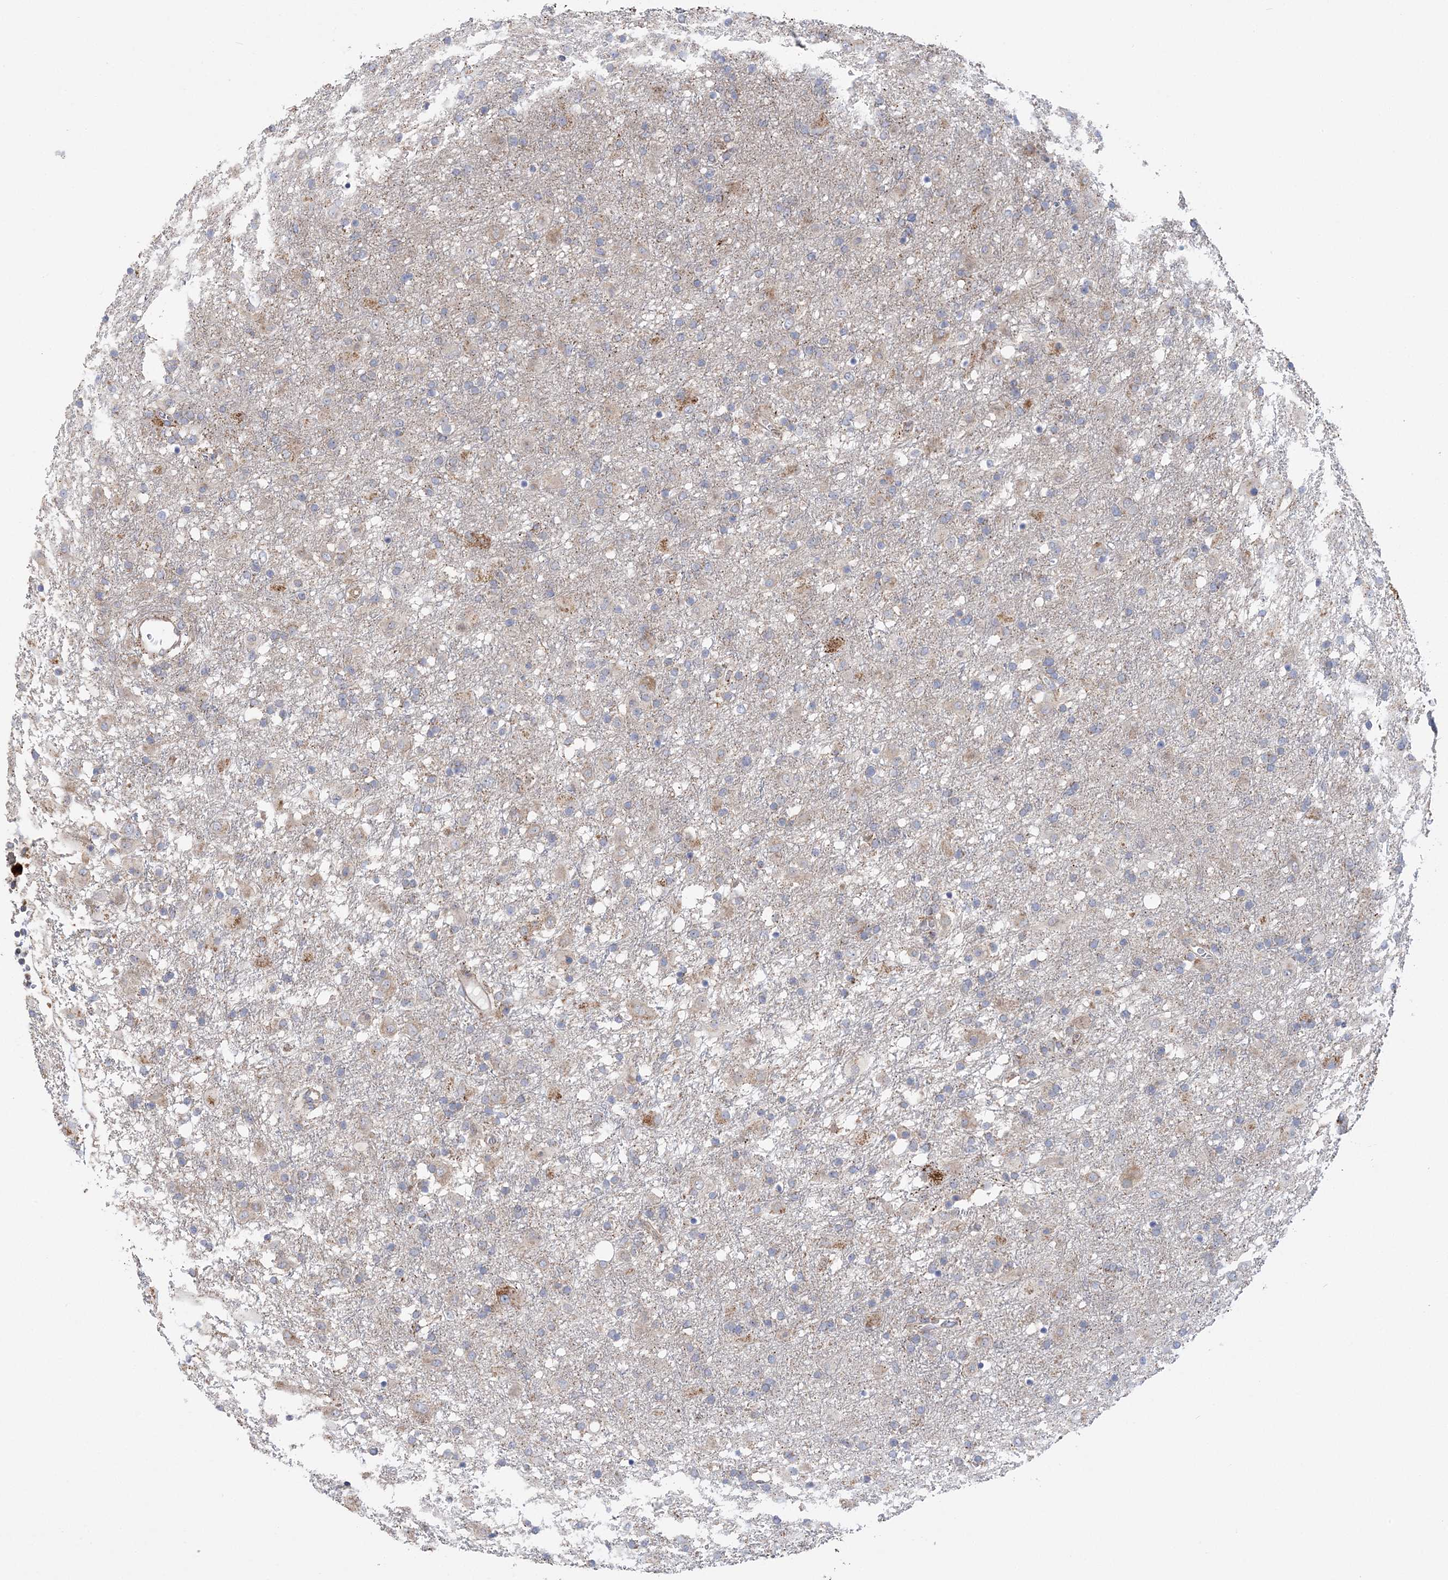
{"staining": {"intensity": "weak", "quantity": "<25%", "location": "cytoplasmic/membranous"}, "tissue": "glioma", "cell_type": "Tumor cells", "image_type": "cancer", "snomed": [{"axis": "morphology", "description": "Glioma, malignant, Low grade"}, {"axis": "topography", "description": "Brain"}], "caption": "Tumor cells are negative for protein expression in human glioma.", "gene": "MMADHC", "patient": {"sex": "male", "age": 65}}